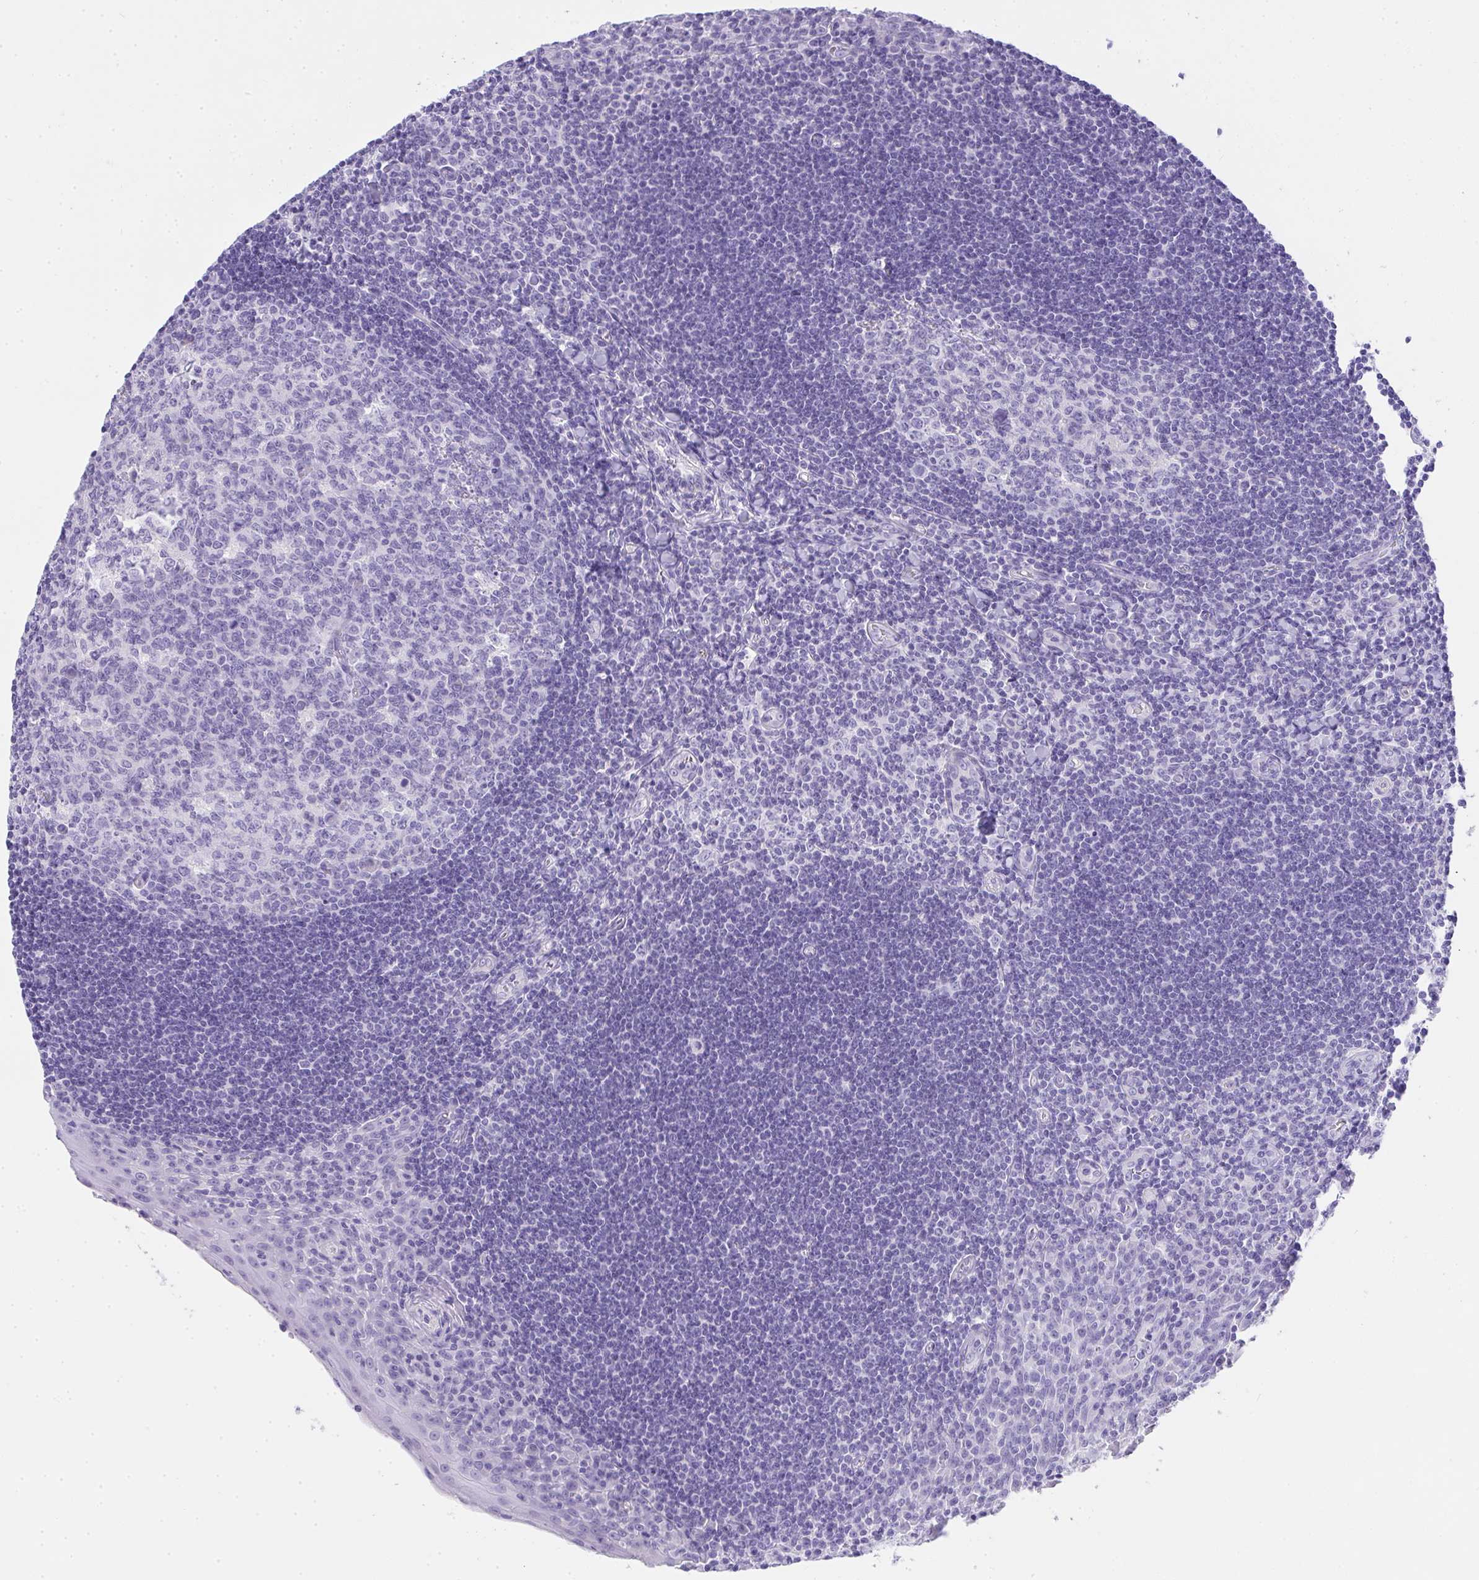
{"staining": {"intensity": "negative", "quantity": "none", "location": "none"}, "tissue": "tonsil", "cell_type": "Germinal center cells", "image_type": "normal", "snomed": [{"axis": "morphology", "description": "Normal tissue, NOS"}, {"axis": "topography", "description": "Tonsil"}], "caption": "There is no significant expression in germinal center cells of tonsil. Brightfield microscopy of IHC stained with DAB (brown) and hematoxylin (blue), captured at high magnification.", "gene": "AVIL", "patient": {"sex": "male", "age": 27}}